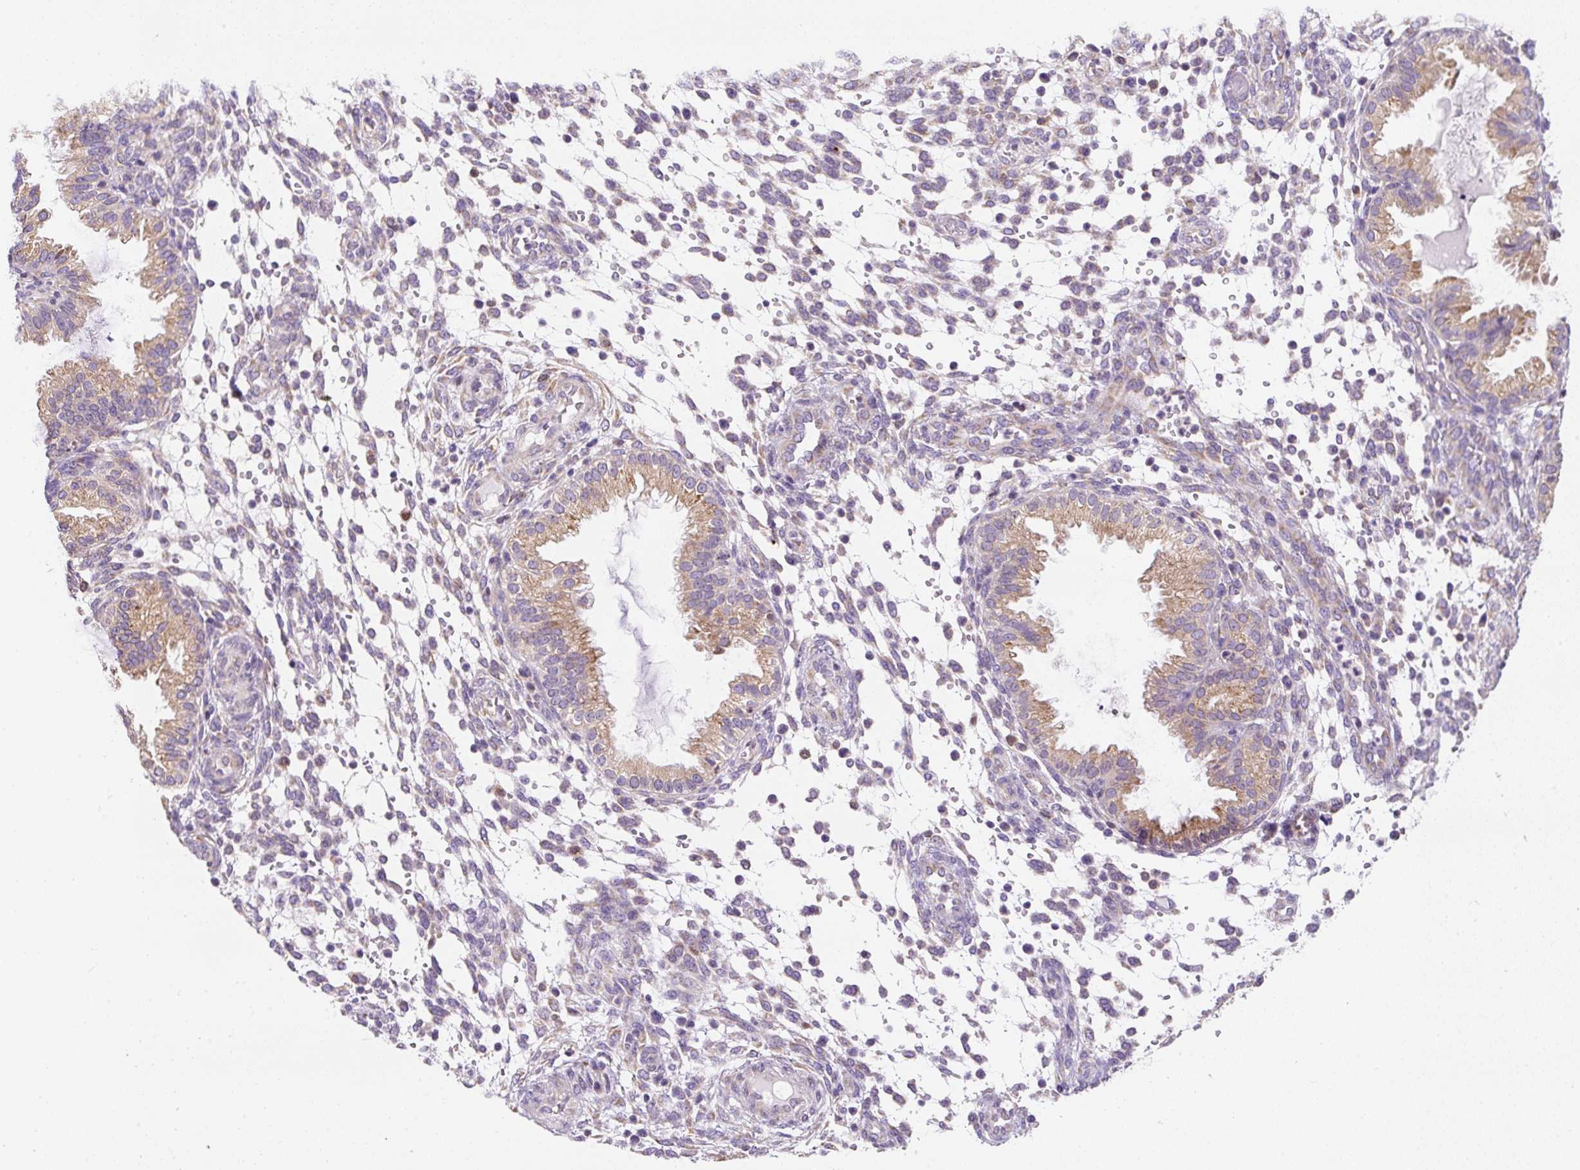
{"staining": {"intensity": "moderate", "quantity": ">75%", "location": "cytoplasmic/membranous"}, "tissue": "endometrium", "cell_type": "Cells in endometrial stroma", "image_type": "normal", "snomed": [{"axis": "morphology", "description": "Normal tissue, NOS"}, {"axis": "topography", "description": "Endometrium"}], "caption": "Immunohistochemistry of normal human endometrium demonstrates medium levels of moderate cytoplasmic/membranous positivity in about >75% of cells in endometrial stroma. Using DAB (3,3'-diaminobenzidine) (brown) and hematoxylin (blue) stains, captured at high magnification using brightfield microscopy.", "gene": "DDOST", "patient": {"sex": "female", "age": 33}}